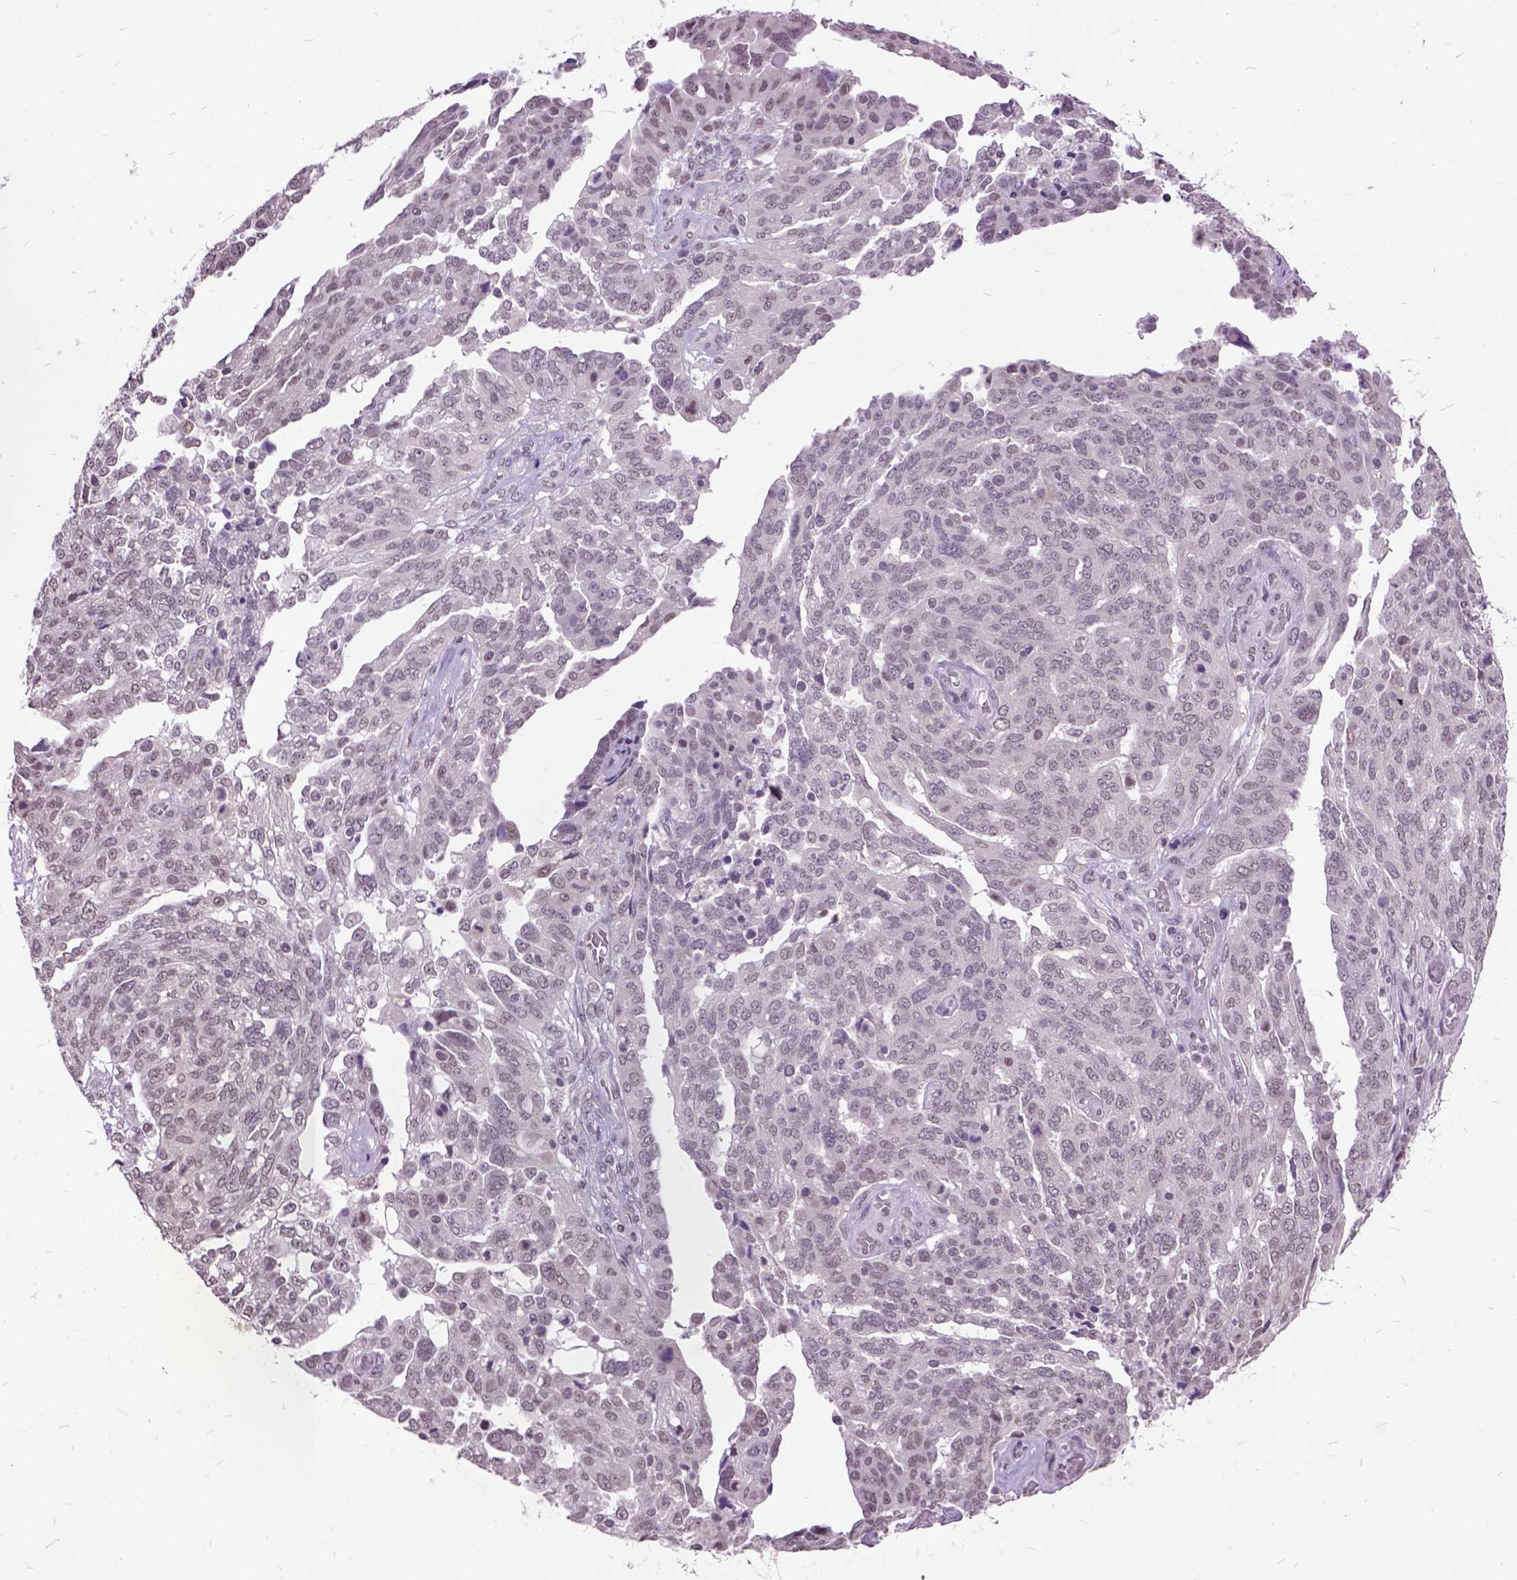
{"staining": {"intensity": "weak", "quantity": "<25%", "location": "nuclear"}, "tissue": "ovarian cancer", "cell_type": "Tumor cells", "image_type": "cancer", "snomed": [{"axis": "morphology", "description": "Cystadenocarcinoma, serous, NOS"}, {"axis": "topography", "description": "Ovary"}], "caption": "Immunohistochemical staining of ovarian cancer (serous cystadenocarcinoma) demonstrates no significant staining in tumor cells.", "gene": "ORC5", "patient": {"sex": "female", "age": 67}}